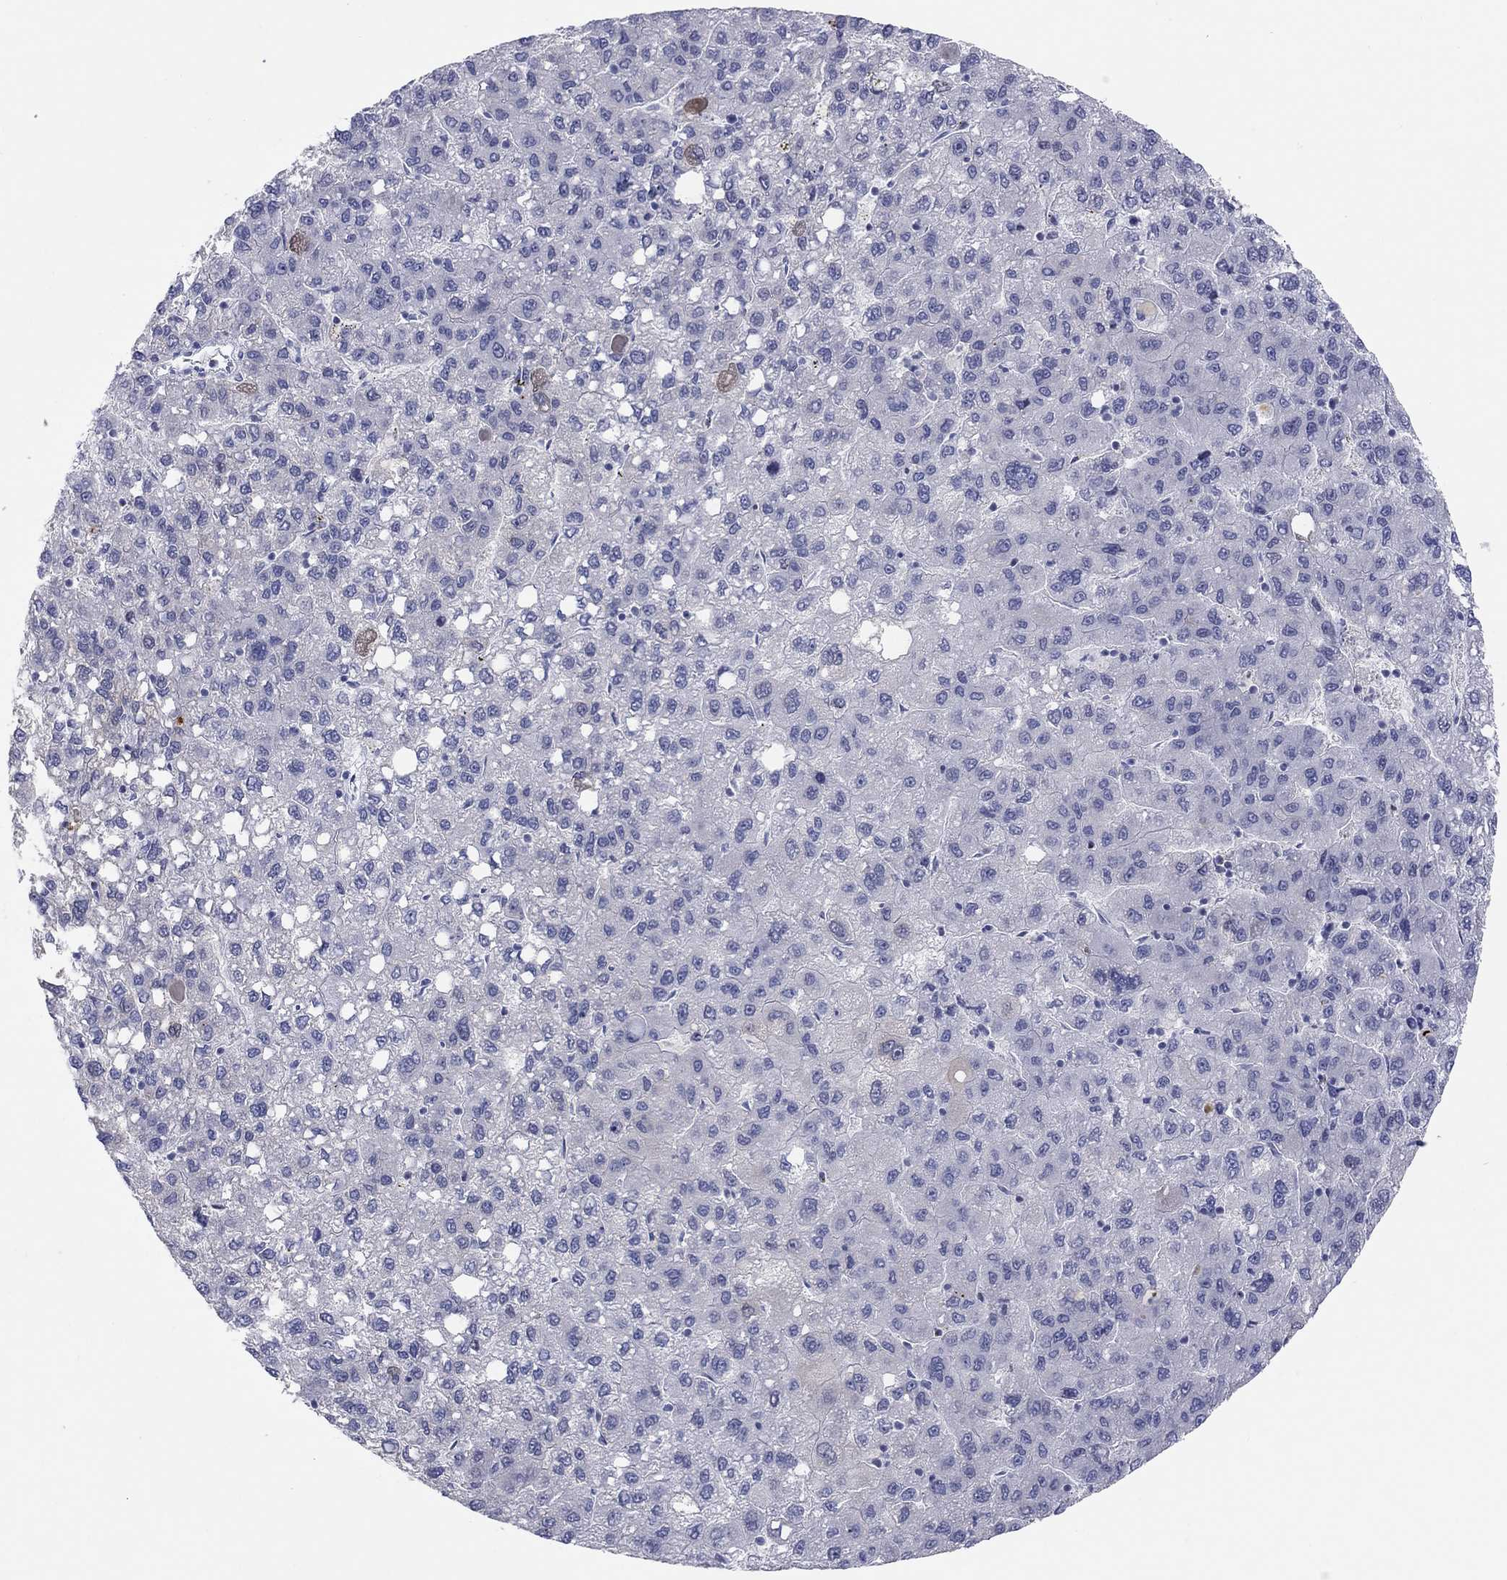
{"staining": {"intensity": "negative", "quantity": "none", "location": "none"}, "tissue": "liver cancer", "cell_type": "Tumor cells", "image_type": "cancer", "snomed": [{"axis": "morphology", "description": "Carcinoma, Hepatocellular, NOS"}, {"axis": "topography", "description": "Liver"}], "caption": "Immunohistochemical staining of human liver cancer shows no significant expression in tumor cells.", "gene": "CPNE6", "patient": {"sex": "female", "age": 82}}